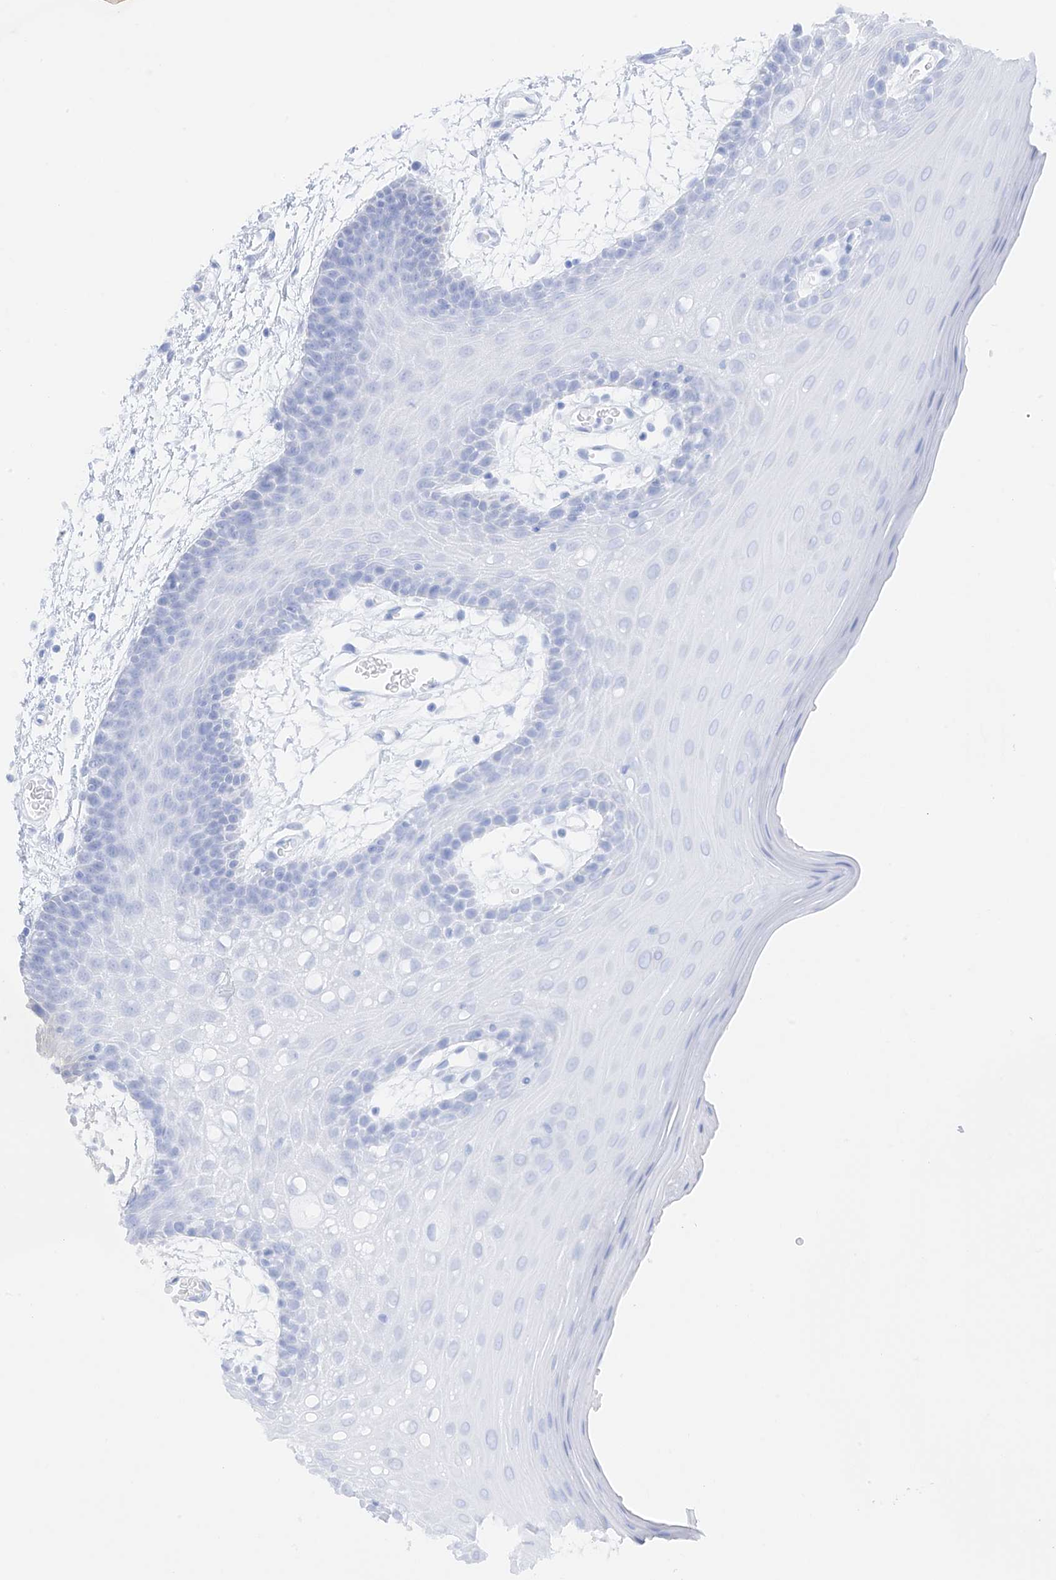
{"staining": {"intensity": "negative", "quantity": "none", "location": "none"}, "tissue": "oral mucosa", "cell_type": "Squamous epithelial cells", "image_type": "normal", "snomed": [{"axis": "morphology", "description": "Normal tissue, NOS"}, {"axis": "topography", "description": "Skeletal muscle"}, {"axis": "topography", "description": "Oral tissue"}, {"axis": "topography", "description": "Salivary gland"}, {"axis": "topography", "description": "Peripheral nerve tissue"}], "caption": "High power microscopy photomicrograph of an IHC photomicrograph of benign oral mucosa, revealing no significant expression in squamous epithelial cells.", "gene": "PSPH", "patient": {"sex": "male", "age": 54}}